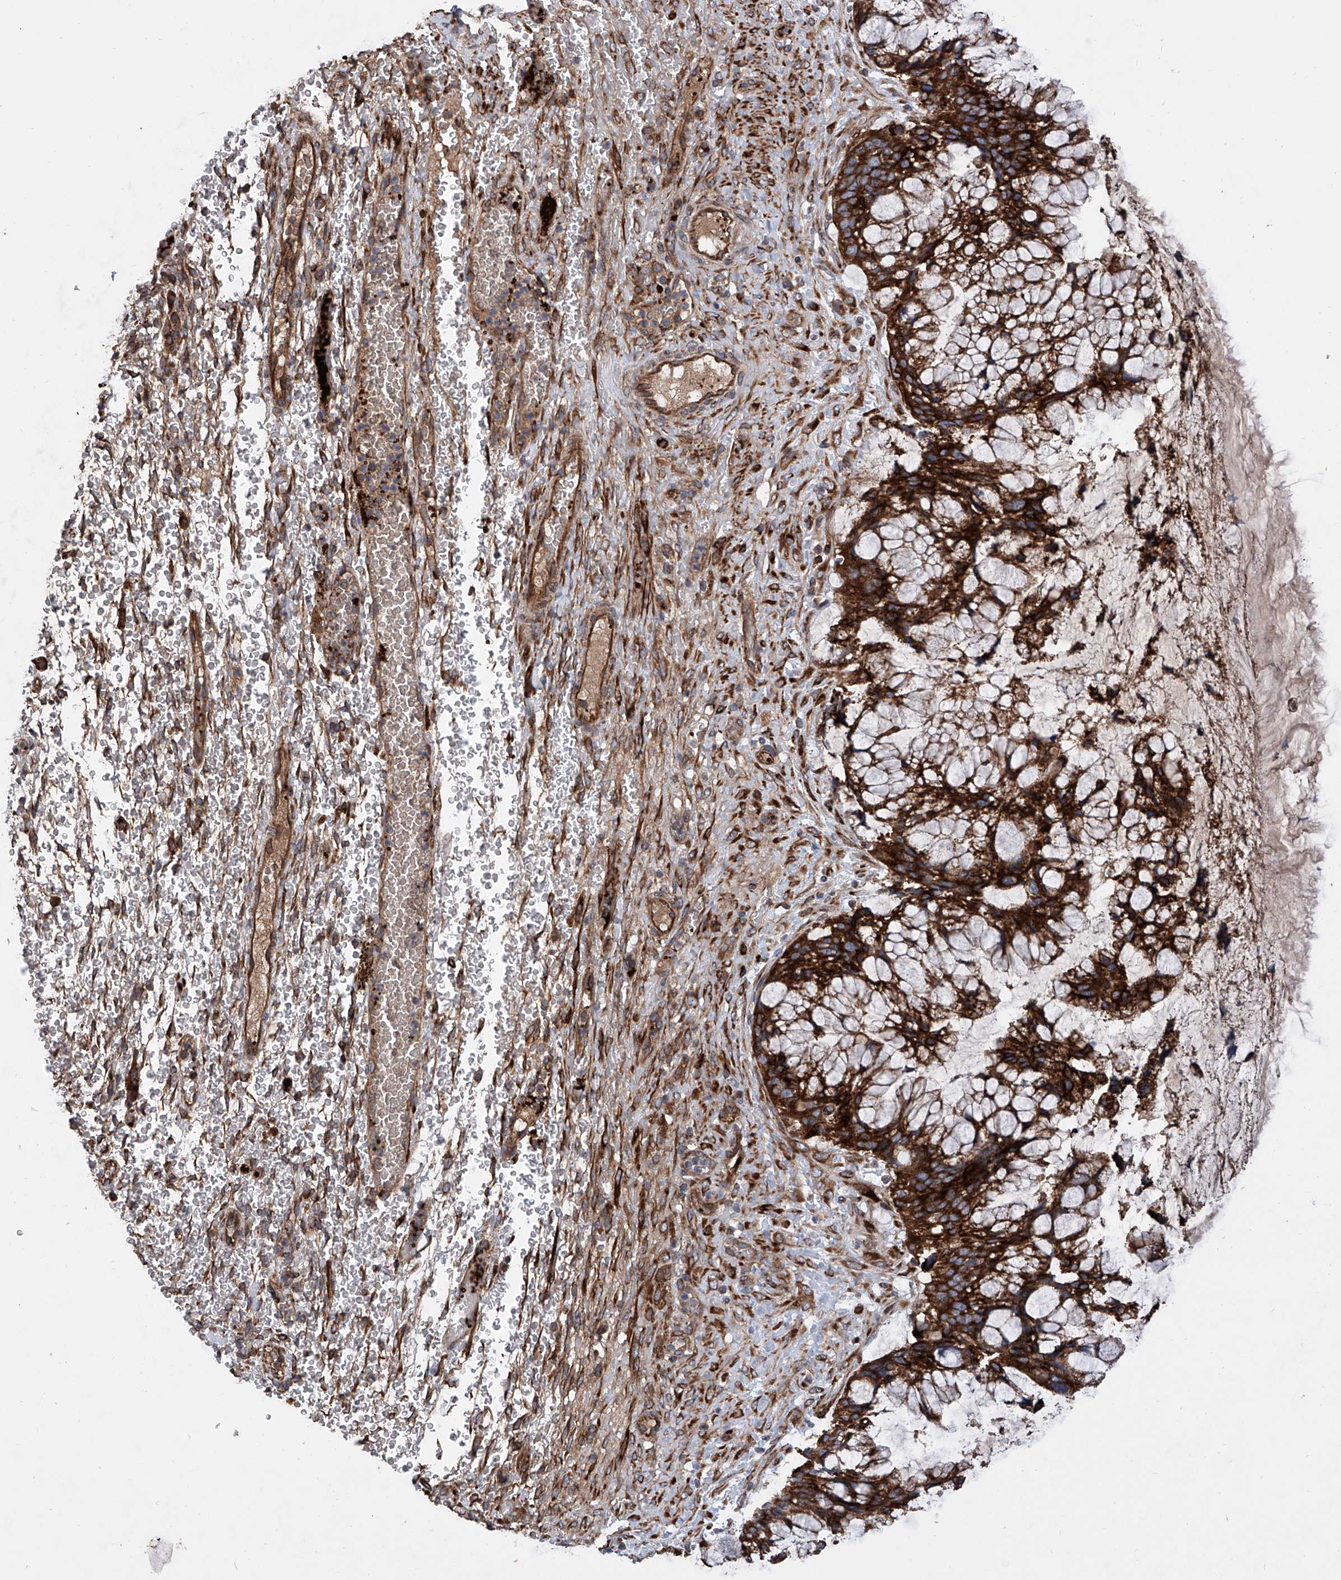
{"staining": {"intensity": "strong", "quantity": ">75%", "location": "cytoplasmic/membranous"}, "tissue": "ovarian cancer", "cell_type": "Tumor cells", "image_type": "cancer", "snomed": [{"axis": "morphology", "description": "Cystadenocarcinoma, mucinous, NOS"}, {"axis": "topography", "description": "Ovary"}], "caption": "DAB (3,3'-diaminobenzidine) immunohistochemical staining of human ovarian cancer (mucinous cystadenocarcinoma) exhibits strong cytoplasmic/membranous protein expression in about >75% of tumor cells.", "gene": "ASCC3", "patient": {"sex": "female", "age": 37}}